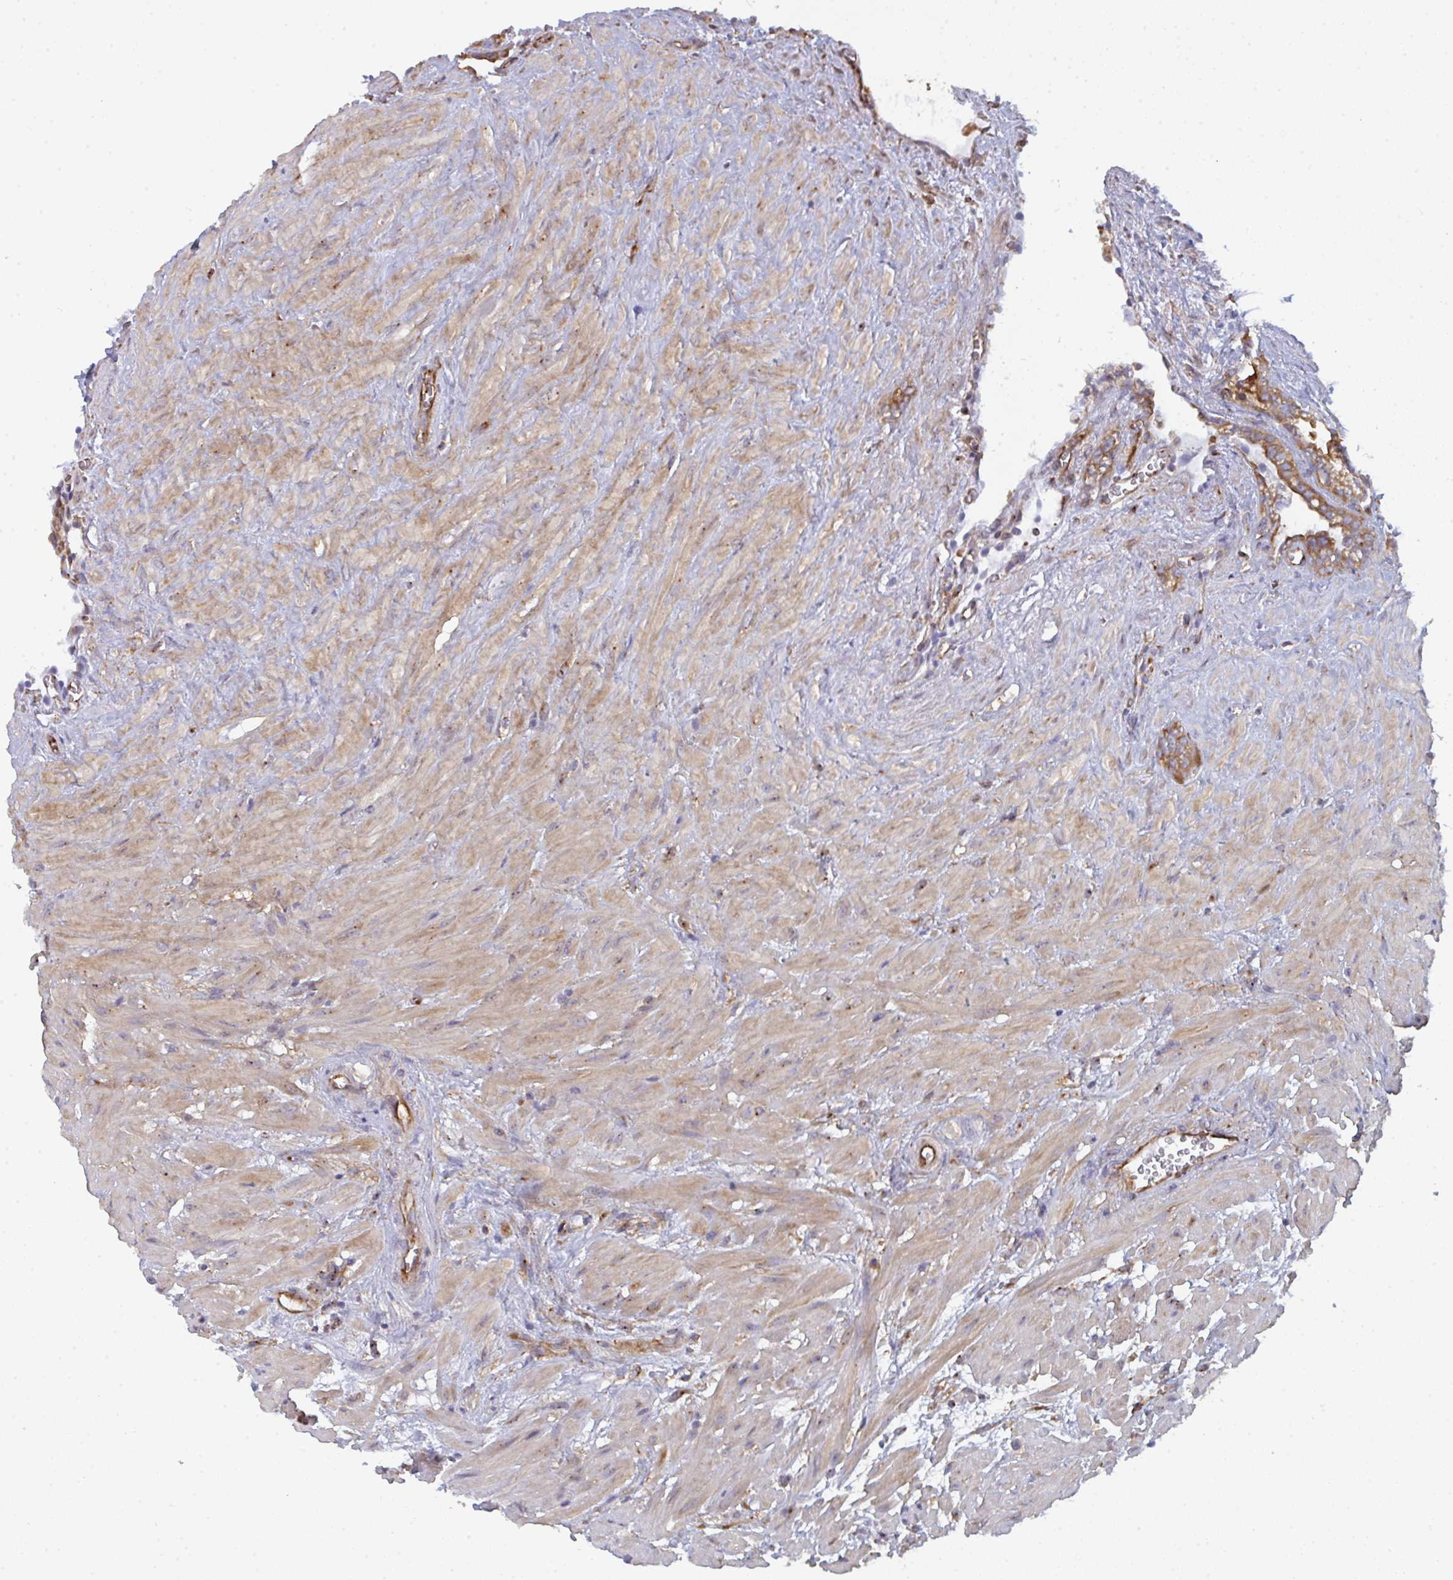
{"staining": {"intensity": "moderate", "quantity": ">75%", "location": "cytoplasmic/membranous"}, "tissue": "seminal vesicle", "cell_type": "Glandular cells", "image_type": "normal", "snomed": [{"axis": "morphology", "description": "Normal tissue, NOS"}, {"axis": "topography", "description": "Seminal veicle"}], "caption": "Protein expression analysis of unremarkable seminal vesicle exhibits moderate cytoplasmic/membranous positivity in approximately >75% of glandular cells.", "gene": "DYNC1I2", "patient": {"sex": "male", "age": 76}}